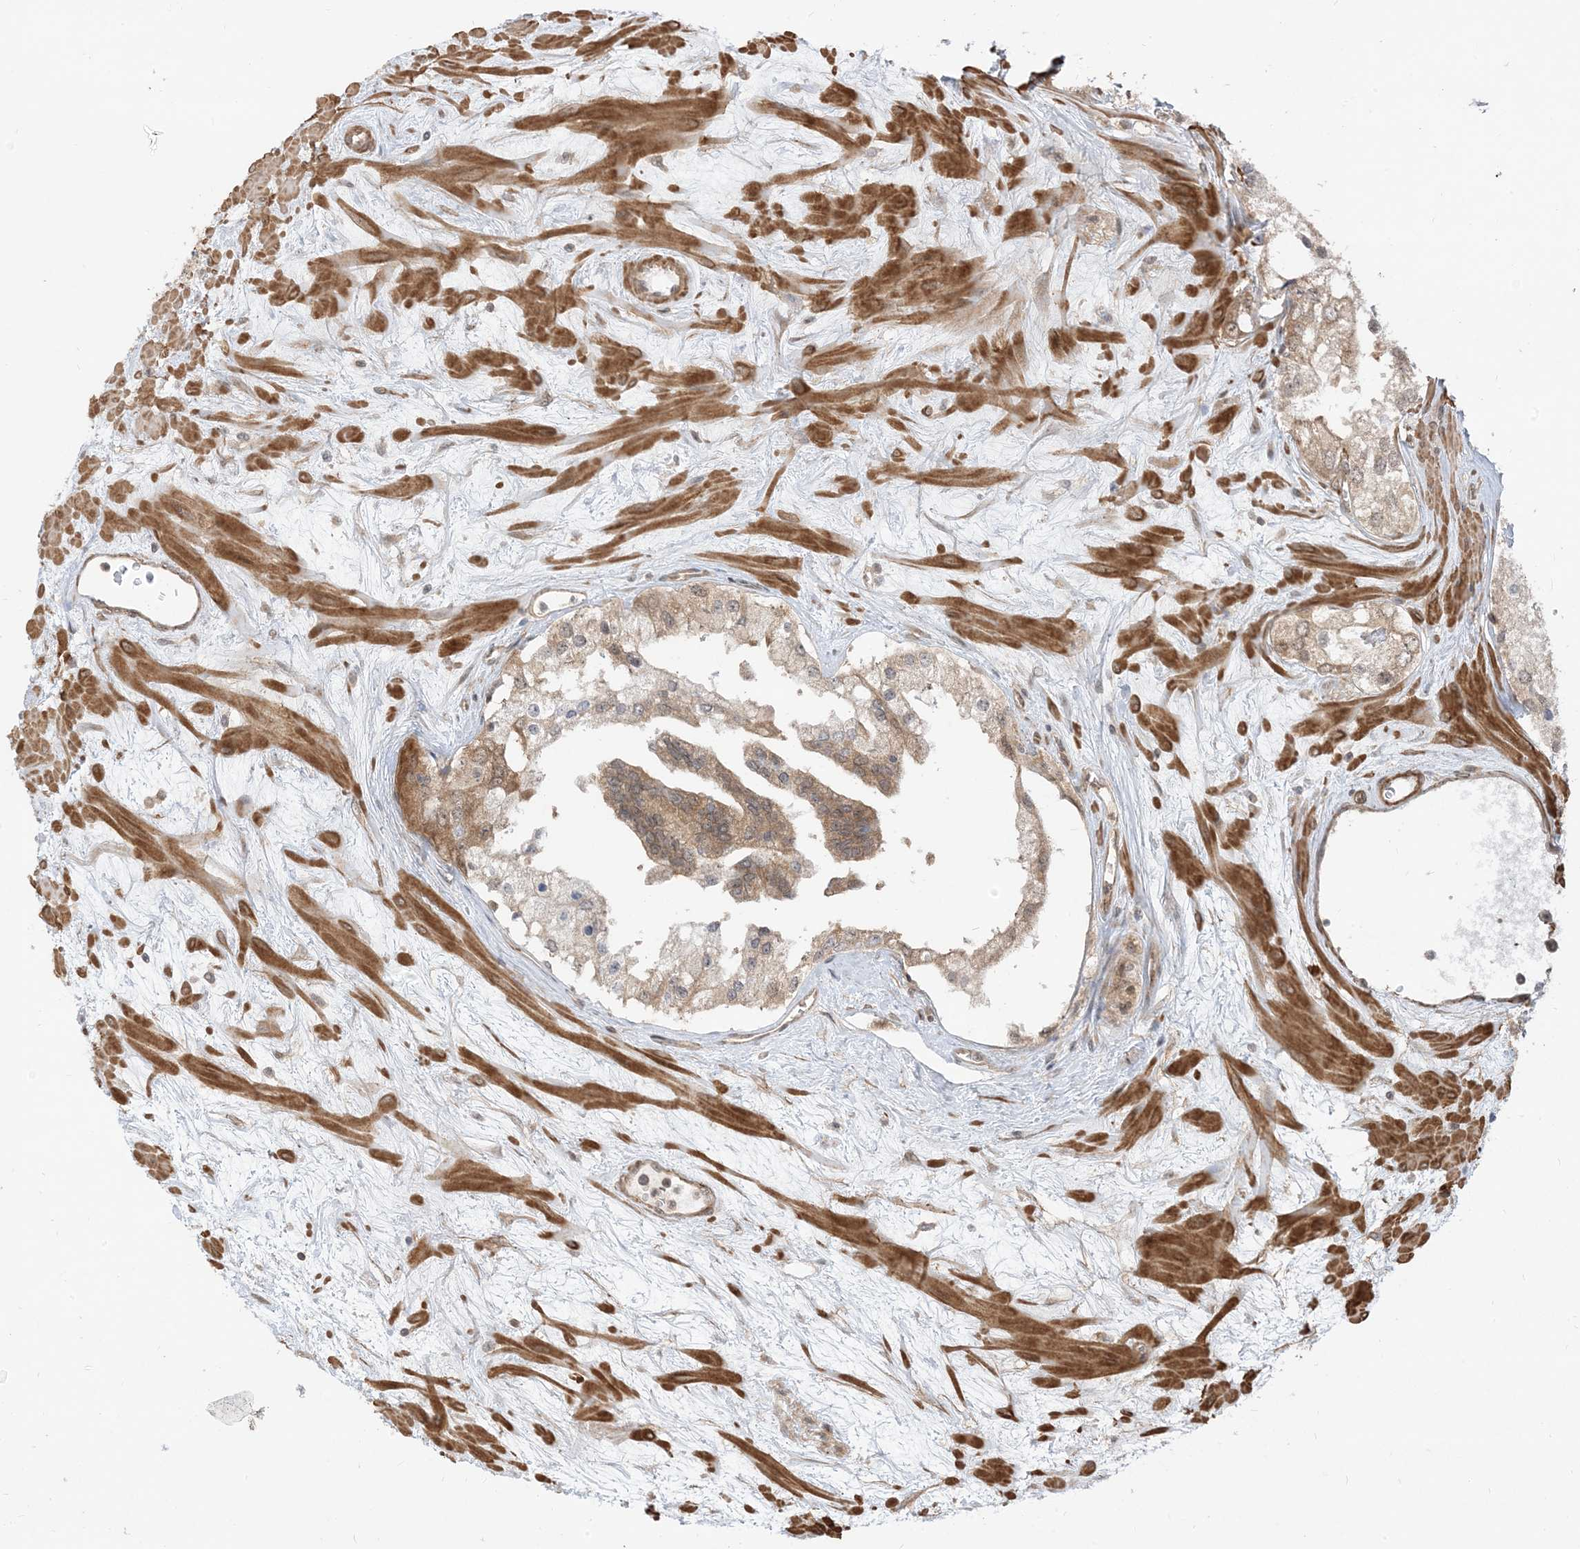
{"staining": {"intensity": "moderate", "quantity": "25%-75%", "location": "cytoplasmic/membranous"}, "tissue": "prostate cancer", "cell_type": "Tumor cells", "image_type": "cancer", "snomed": [{"axis": "morphology", "description": "Adenocarcinoma, High grade"}, {"axis": "topography", "description": "Prostate"}], "caption": "Immunohistochemistry (IHC) photomicrograph of prostate adenocarcinoma (high-grade) stained for a protein (brown), which reveals medium levels of moderate cytoplasmic/membranous staining in approximately 25%-75% of tumor cells.", "gene": "TBCC", "patient": {"sex": "male", "age": 66}}